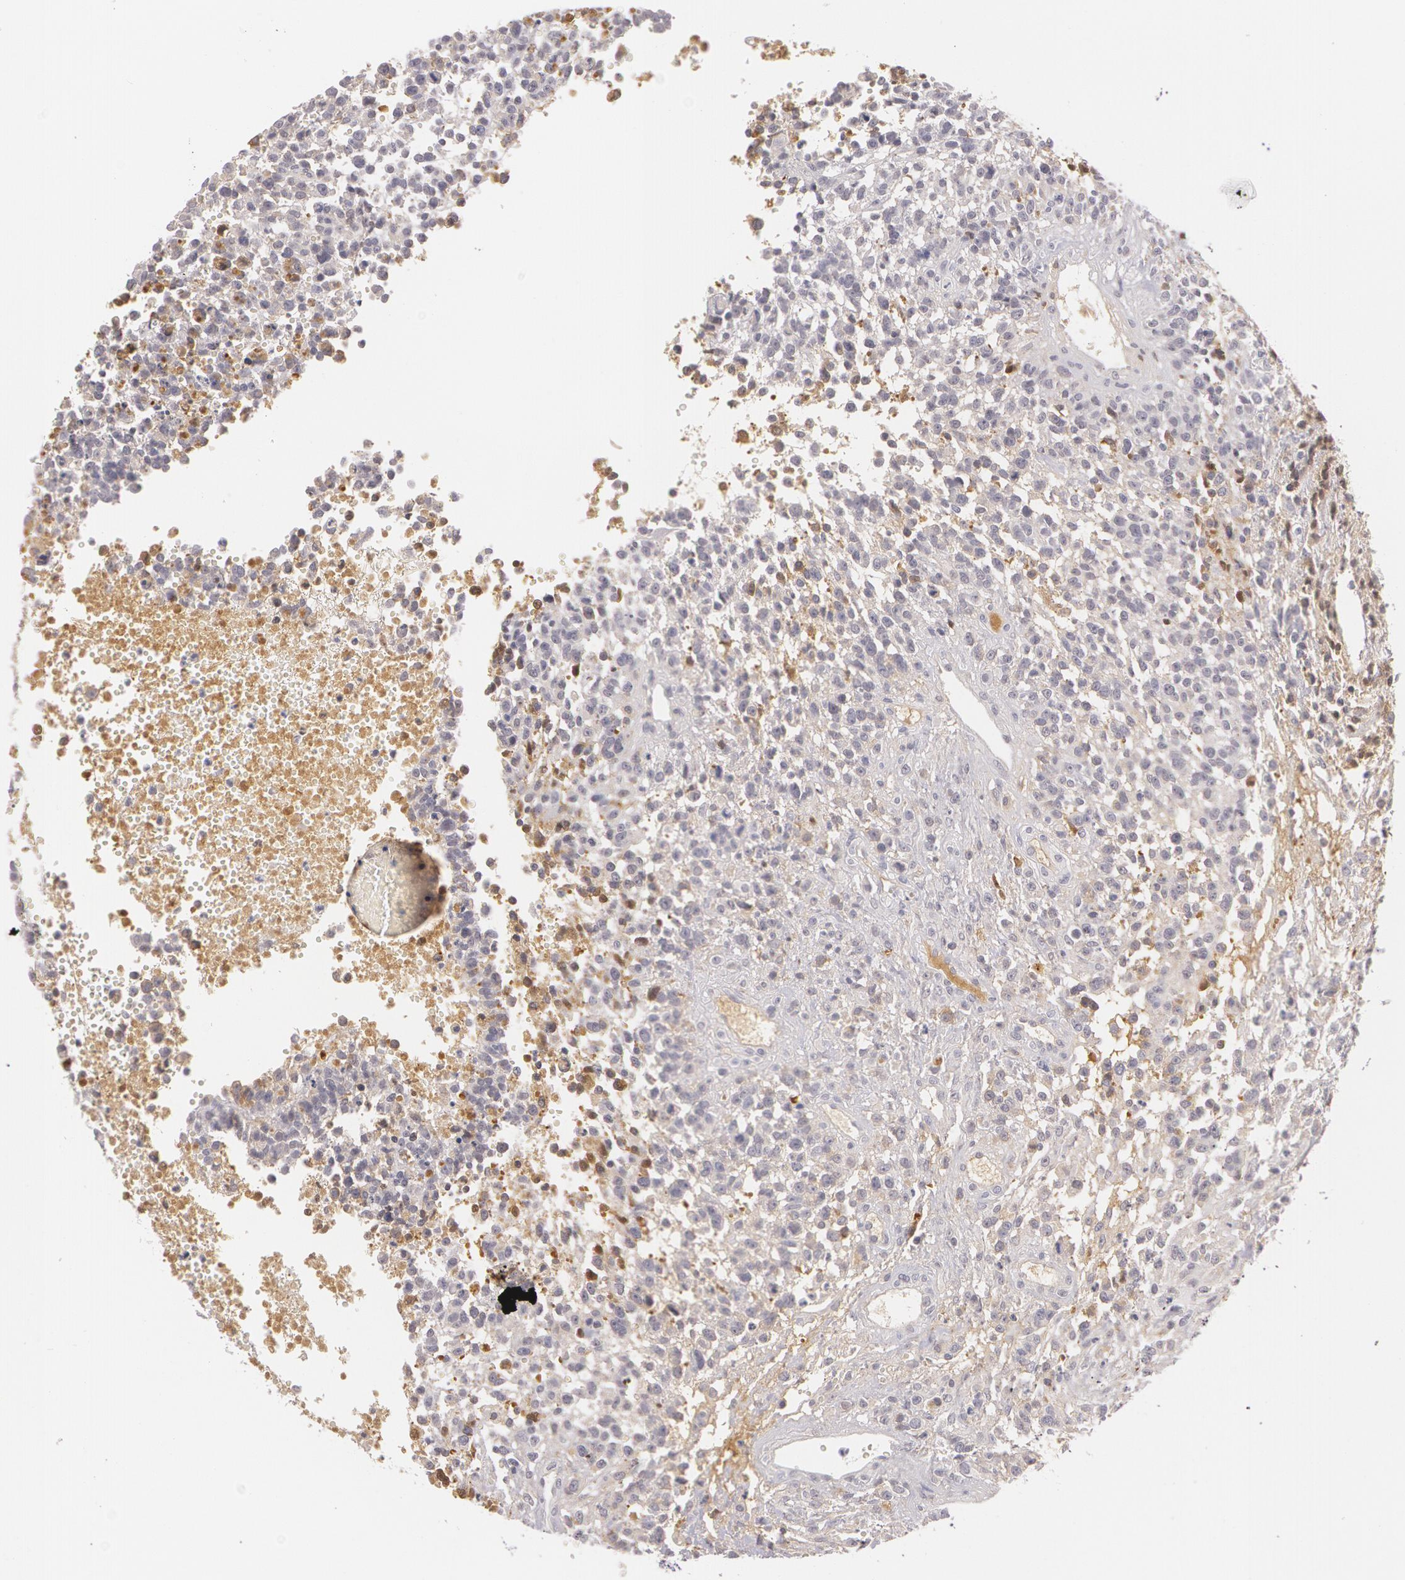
{"staining": {"intensity": "negative", "quantity": "none", "location": "none"}, "tissue": "glioma", "cell_type": "Tumor cells", "image_type": "cancer", "snomed": [{"axis": "morphology", "description": "Glioma, malignant, High grade"}, {"axis": "topography", "description": "Brain"}], "caption": "Protein analysis of glioma demonstrates no significant staining in tumor cells.", "gene": "LBP", "patient": {"sex": "male", "age": 66}}